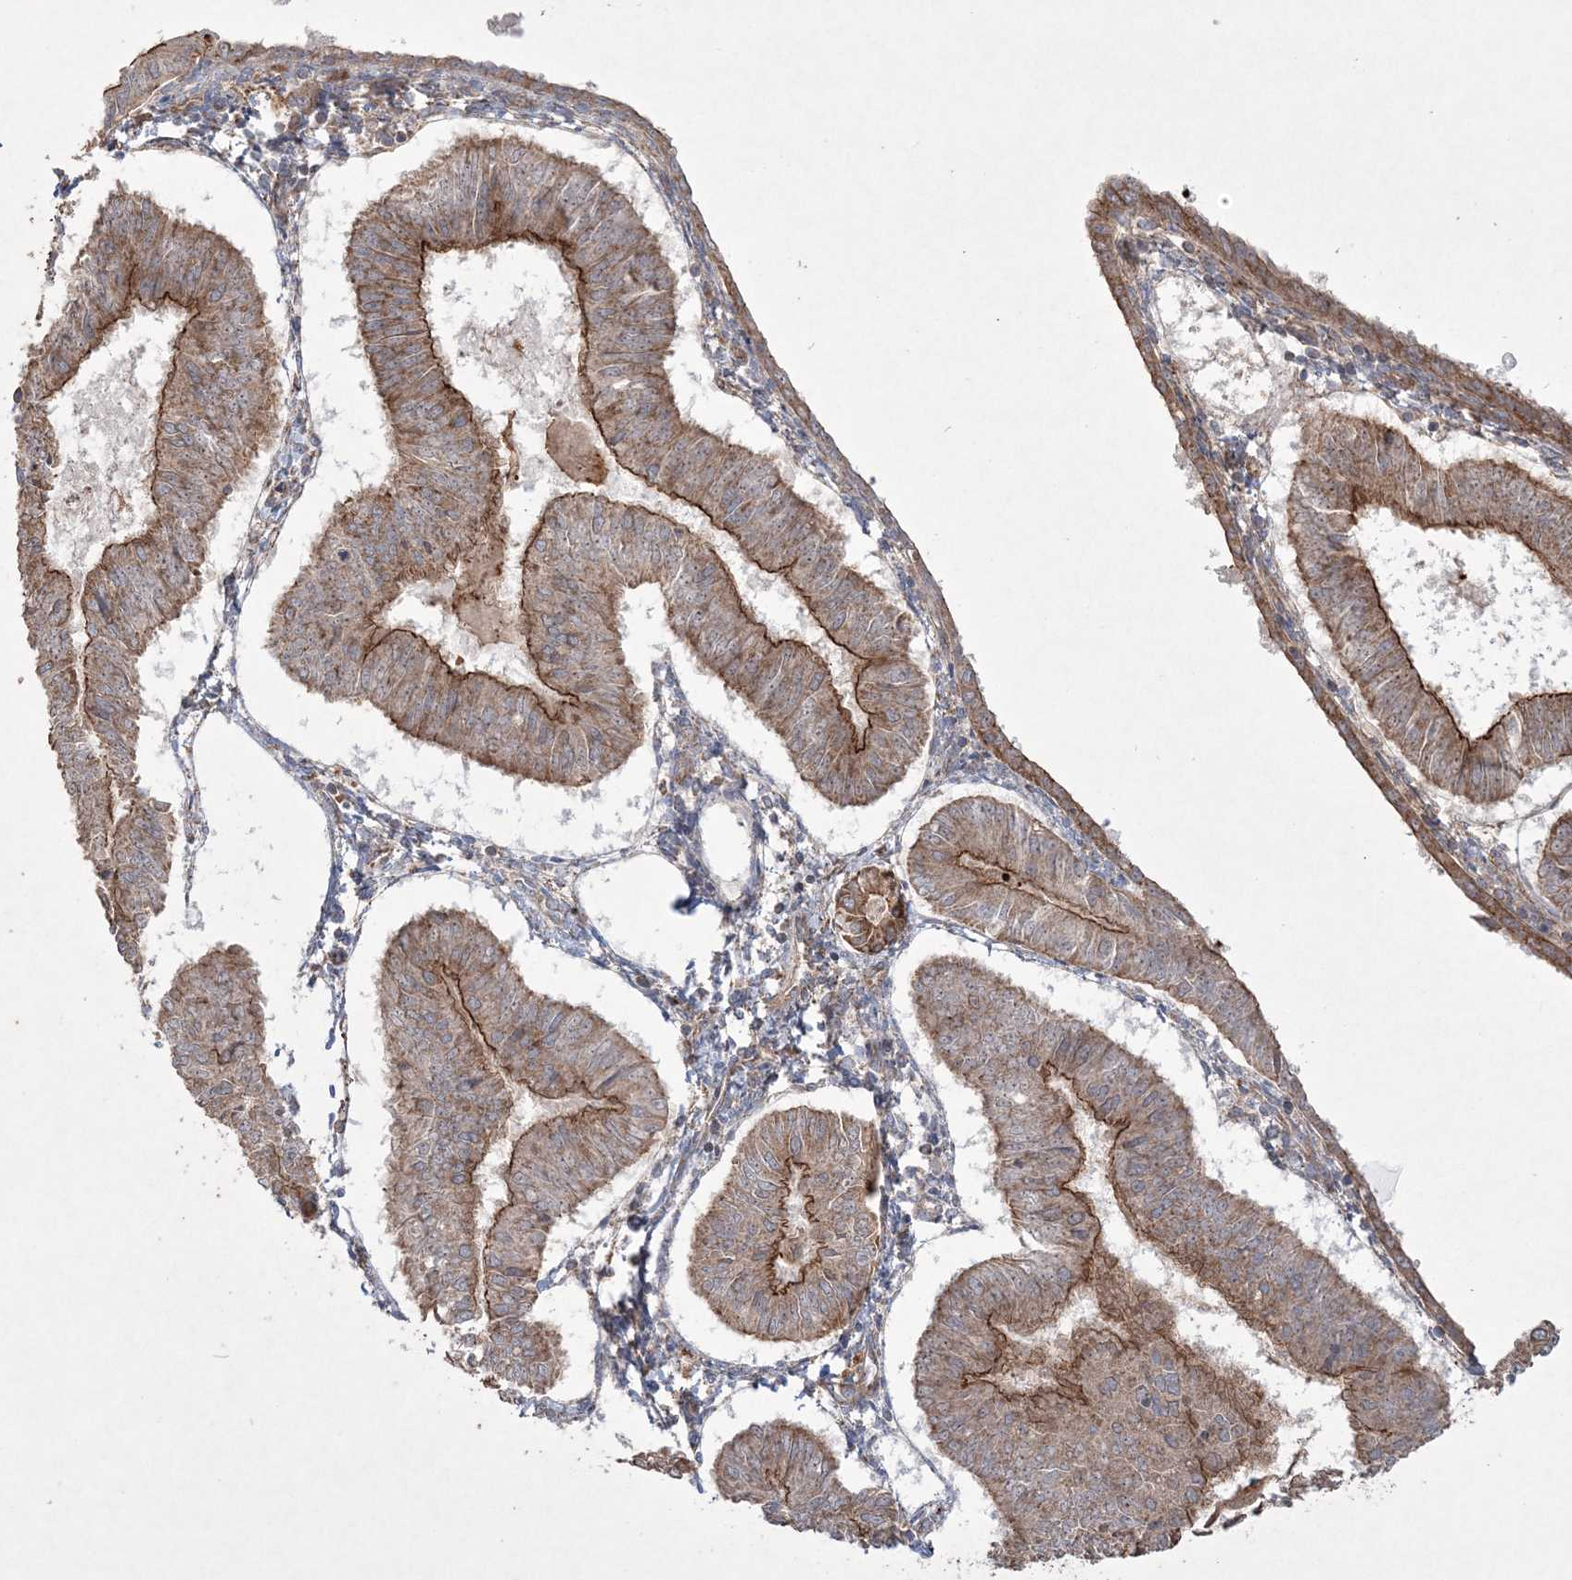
{"staining": {"intensity": "moderate", "quantity": ">75%", "location": "cytoplasmic/membranous"}, "tissue": "endometrial cancer", "cell_type": "Tumor cells", "image_type": "cancer", "snomed": [{"axis": "morphology", "description": "Adenocarcinoma, NOS"}, {"axis": "topography", "description": "Endometrium"}], "caption": "Immunohistochemistry (DAB) staining of human endometrial cancer (adenocarcinoma) exhibits moderate cytoplasmic/membranous protein staining in about >75% of tumor cells.", "gene": "TTC7A", "patient": {"sex": "female", "age": 58}}